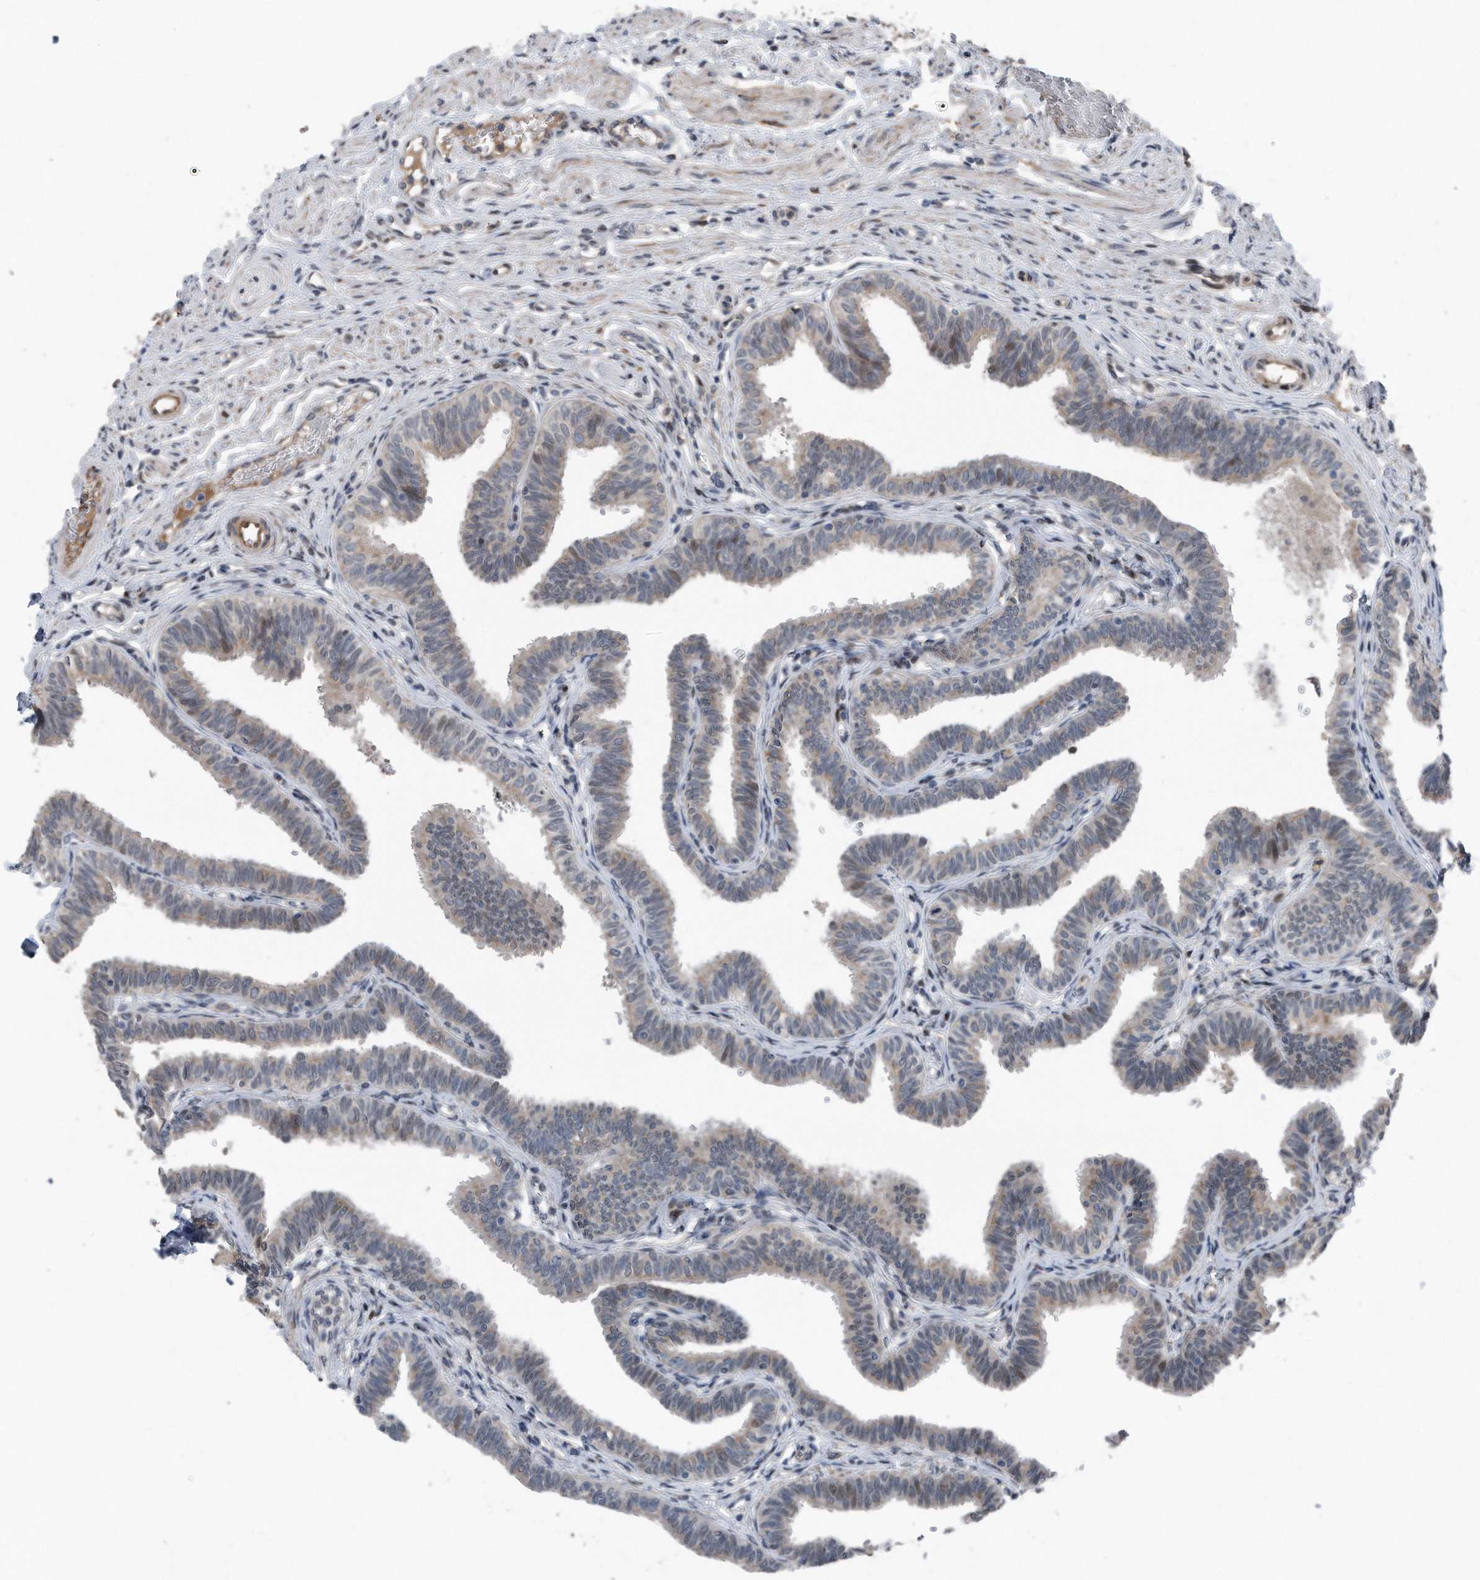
{"staining": {"intensity": "weak", "quantity": "25%-75%", "location": "cytoplasmic/membranous,nuclear"}, "tissue": "fallopian tube", "cell_type": "Glandular cells", "image_type": "normal", "snomed": [{"axis": "morphology", "description": "Normal tissue, NOS"}, {"axis": "topography", "description": "Fallopian tube"}, {"axis": "topography", "description": "Ovary"}], "caption": "Glandular cells exhibit low levels of weak cytoplasmic/membranous,nuclear expression in about 25%-75% of cells in benign fallopian tube.", "gene": "DST", "patient": {"sex": "female", "age": 23}}